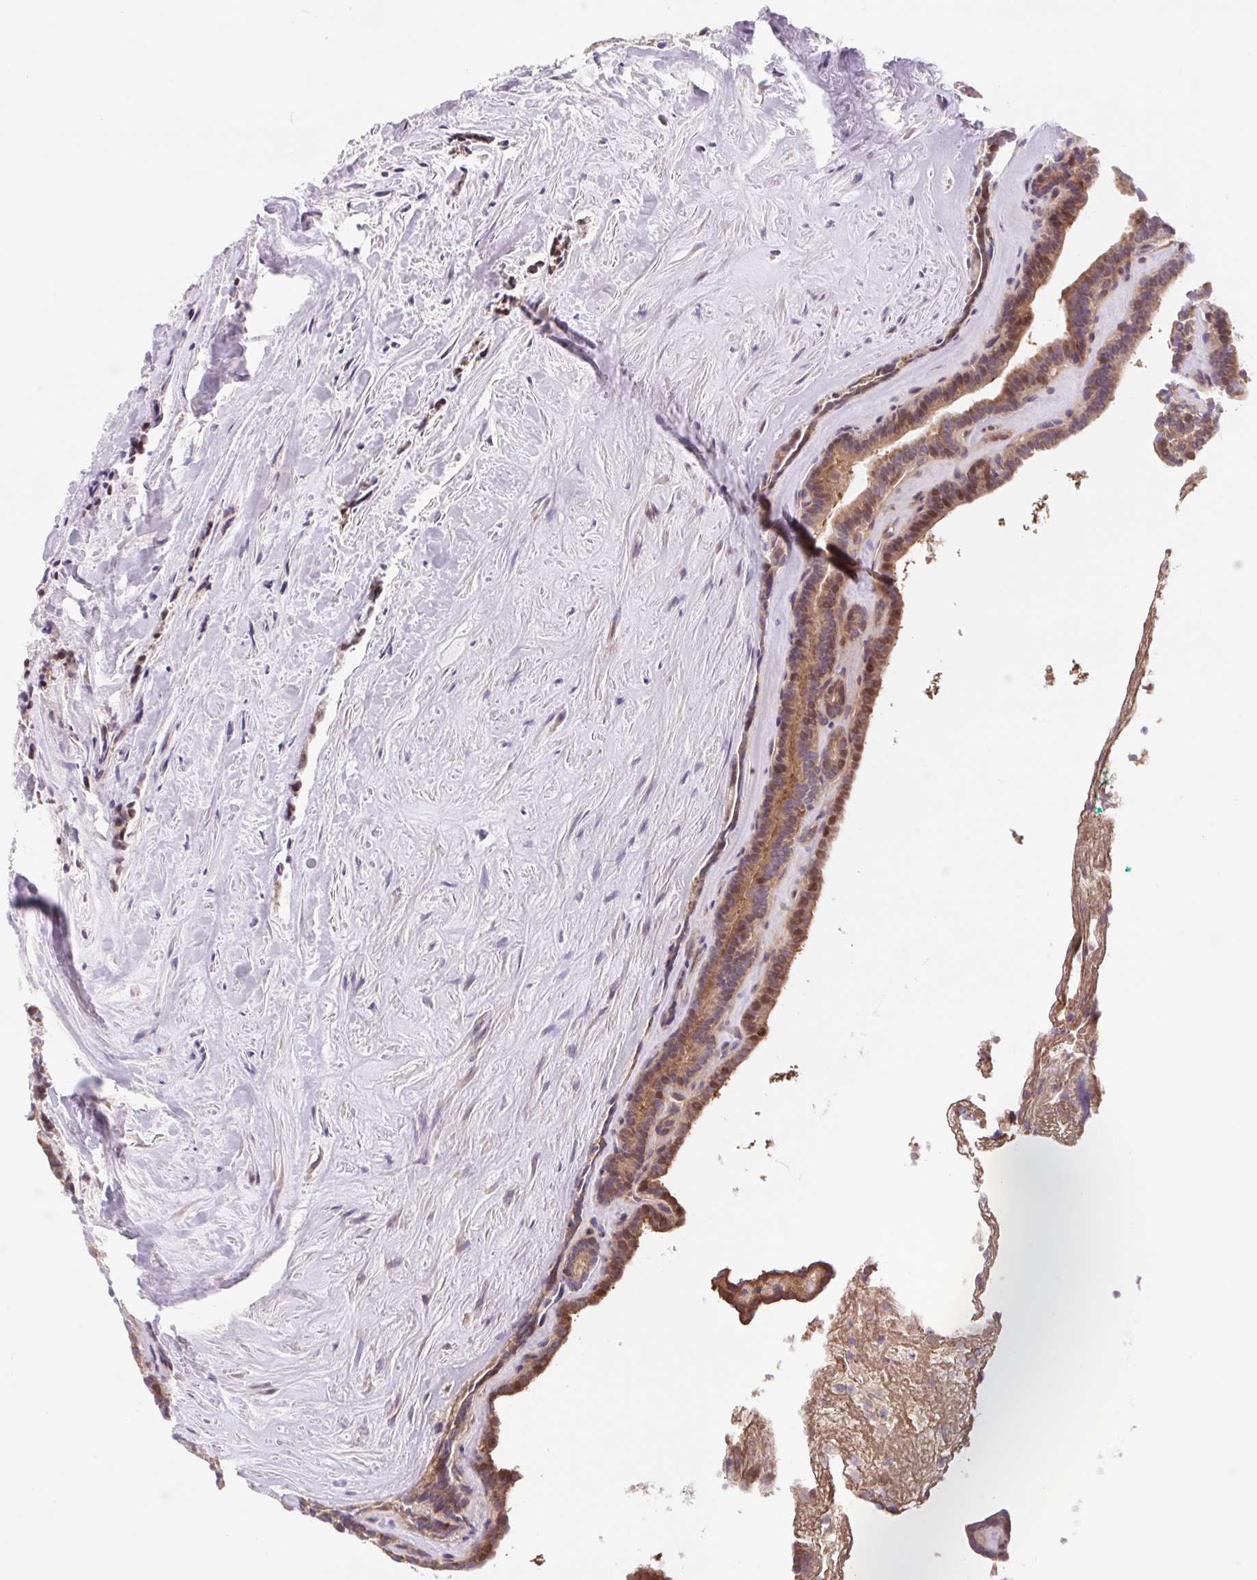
{"staining": {"intensity": "weak", "quantity": ">75%", "location": "cytoplasmic/membranous,nuclear"}, "tissue": "thyroid cancer", "cell_type": "Tumor cells", "image_type": "cancer", "snomed": [{"axis": "morphology", "description": "Papillary adenocarcinoma, NOS"}, {"axis": "topography", "description": "Thyroid gland"}], "caption": "Protein analysis of thyroid papillary adenocarcinoma tissue demonstrates weak cytoplasmic/membranous and nuclear positivity in approximately >75% of tumor cells.", "gene": "TPRG1", "patient": {"sex": "female", "age": 21}}